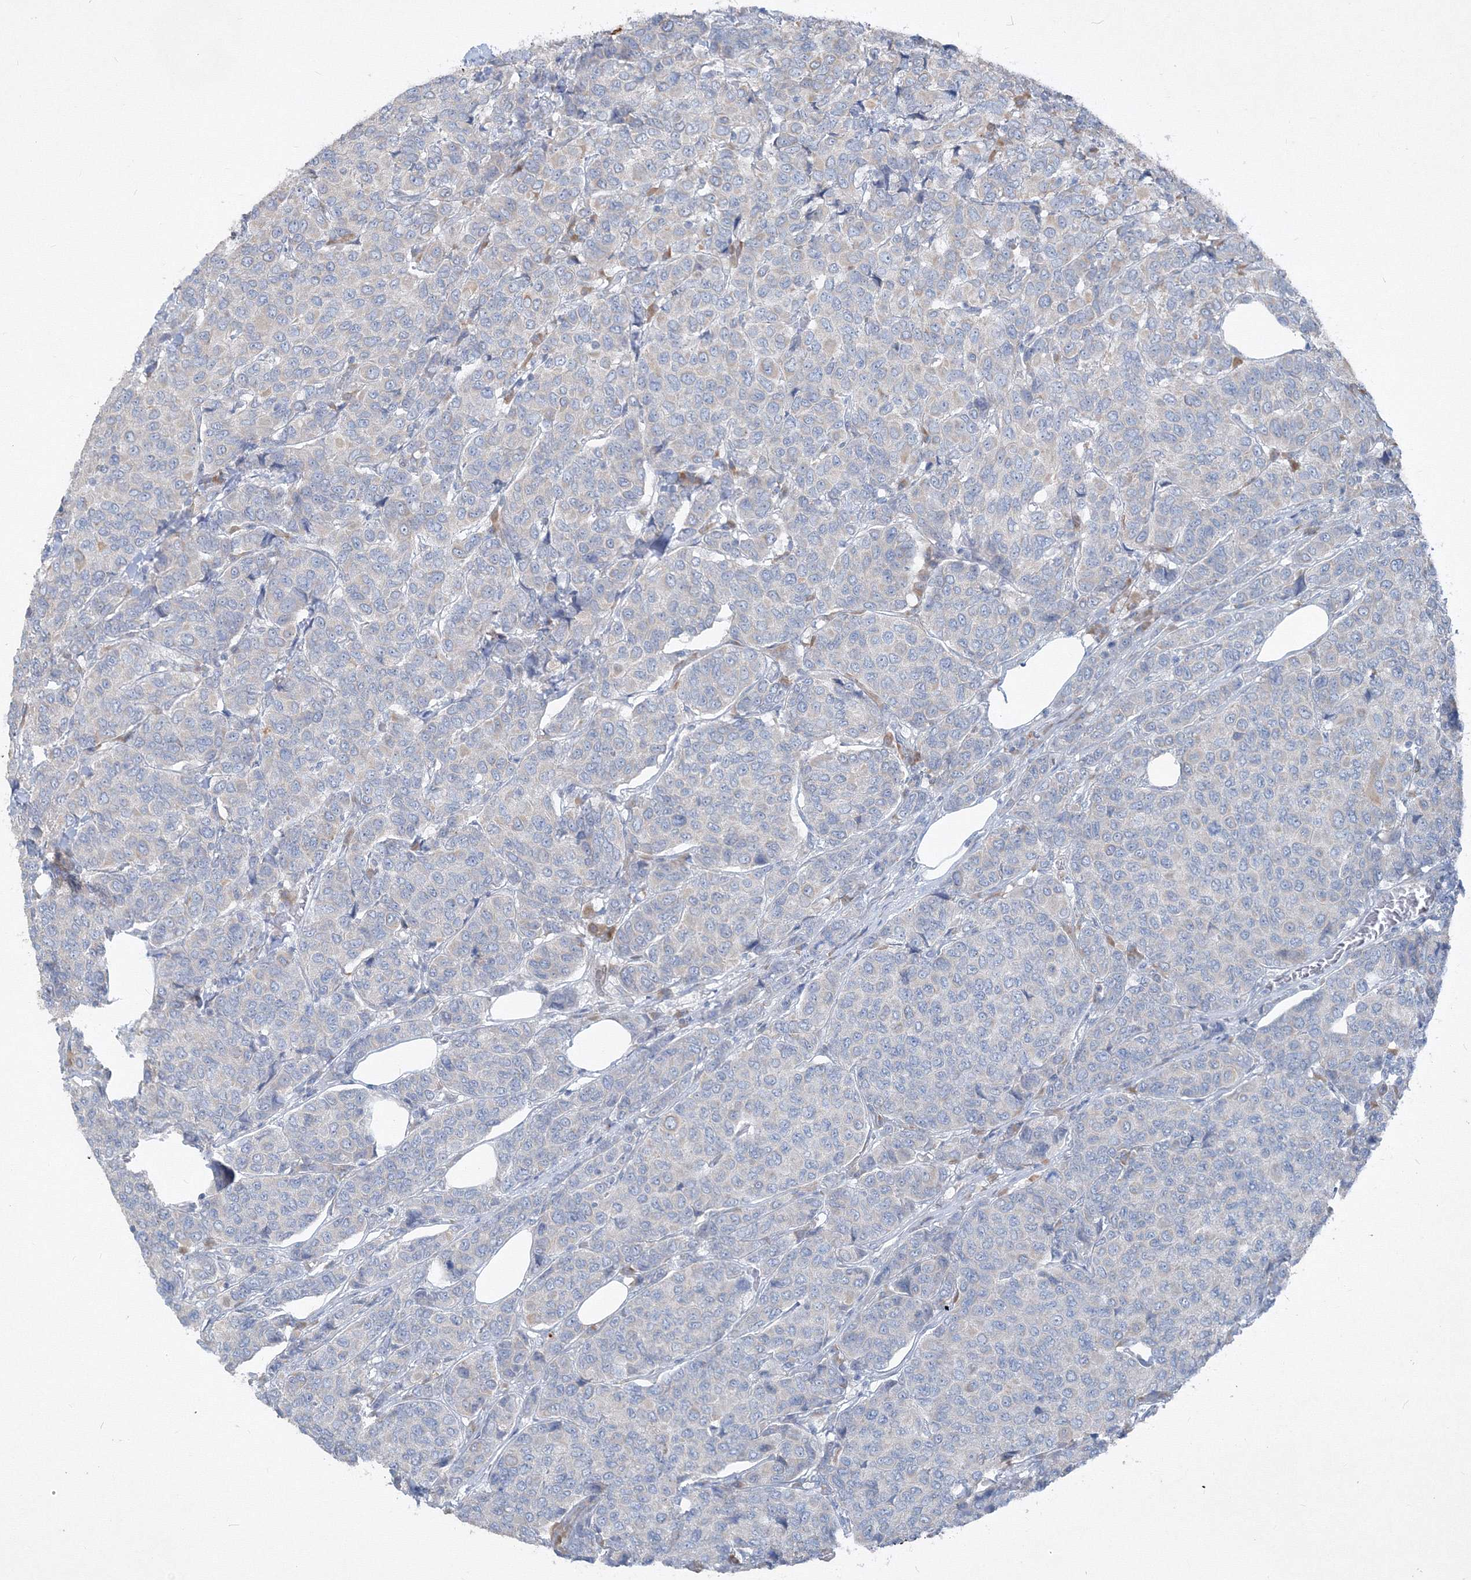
{"staining": {"intensity": "negative", "quantity": "none", "location": "none"}, "tissue": "breast cancer", "cell_type": "Tumor cells", "image_type": "cancer", "snomed": [{"axis": "morphology", "description": "Duct carcinoma"}, {"axis": "topography", "description": "Breast"}], "caption": "The immunohistochemistry photomicrograph has no significant positivity in tumor cells of intraductal carcinoma (breast) tissue. (DAB IHC visualized using brightfield microscopy, high magnification).", "gene": "IFNAR1", "patient": {"sex": "female", "age": 55}}